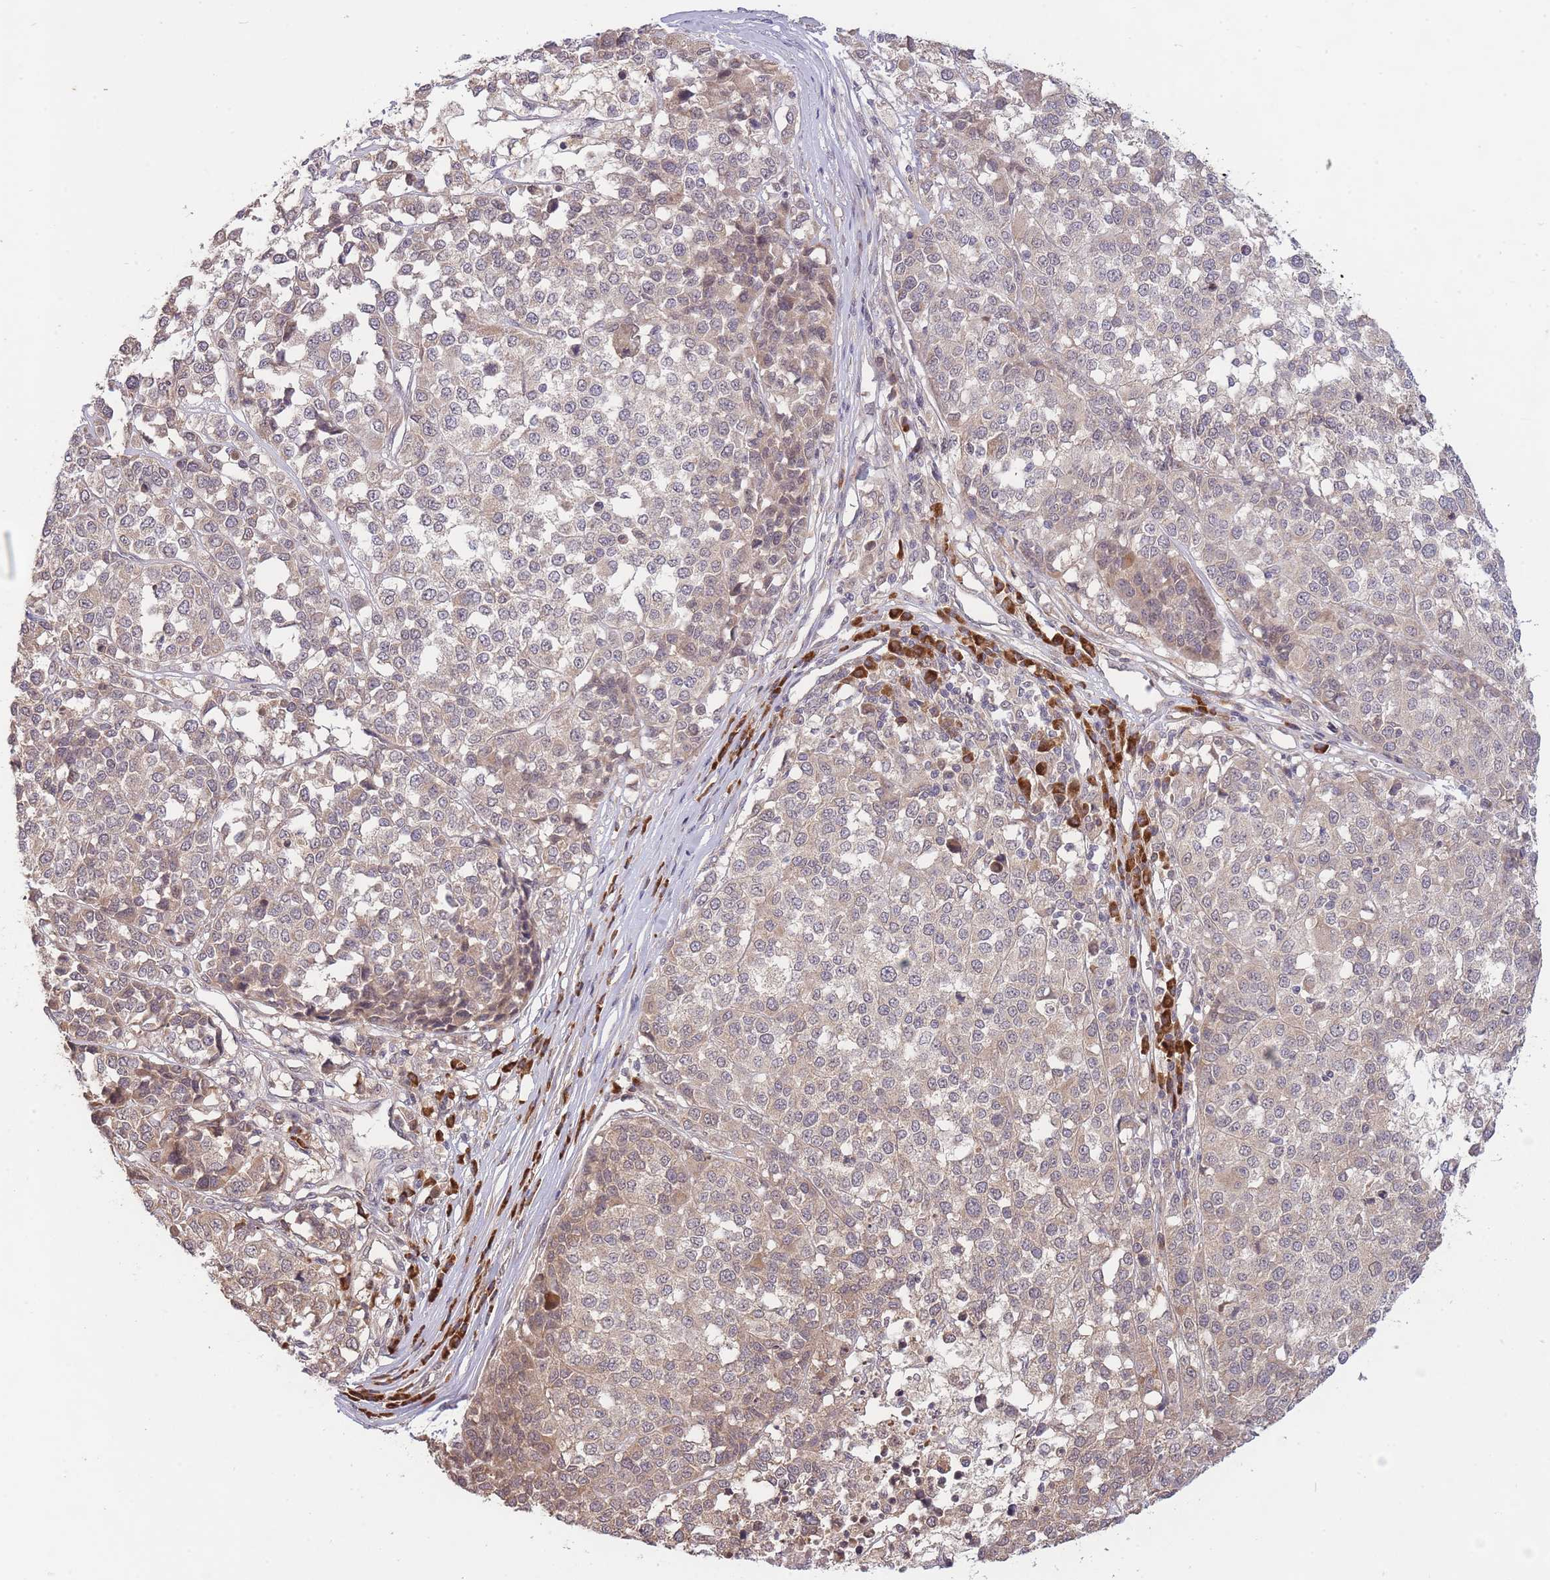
{"staining": {"intensity": "weak", "quantity": "25%-75%", "location": "cytoplasmic/membranous,nuclear"}, "tissue": "melanoma", "cell_type": "Tumor cells", "image_type": "cancer", "snomed": [{"axis": "morphology", "description": "Malignant melanoma, Metastatic site"}, {"axis": "topography", "description": "Lymph node"}], "caption": "A brown stain shows weak cytoplasmic/membranous and nuclear staining of a protein in melanoma tumor cells.", "gene": "SMC6", "patient": {"sex": "male", "age": 44}}